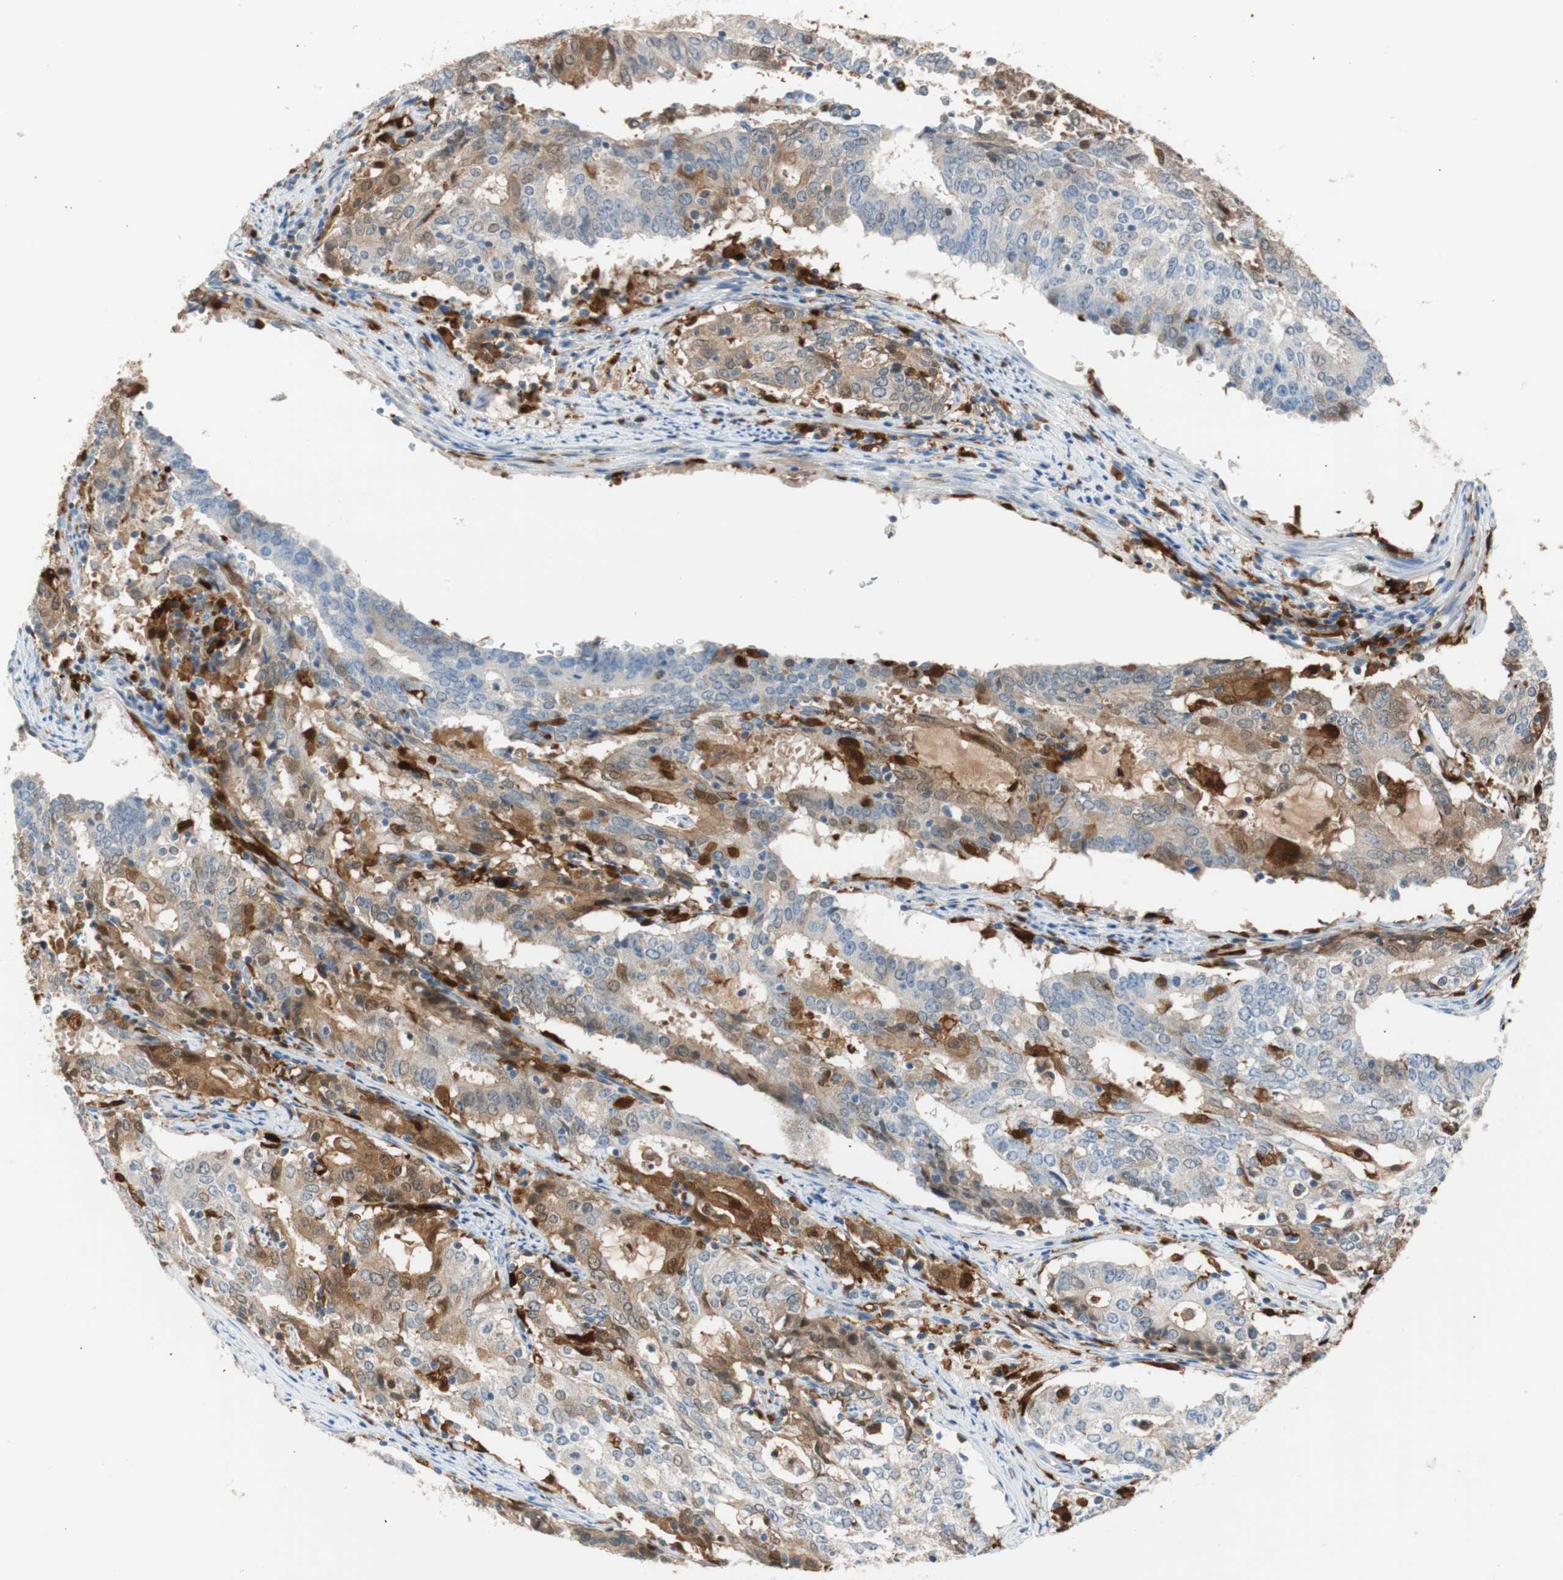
{"staining": {"intensity": "moderate", "quantity": "25%-75%", "location": "cytoplasmic/membranous,nuclear"}, "tissue": "cervical cancer", "cell_type": "Tumor cells", "image_type": "cancer", "snomed": [{"axis": "morphology", "description": "Adenocarcinoma, NOS"}, {"axis": "topography", "description": "Cervix"}], "caption": "This photomicrograph reveals cervical cancer stained with IHC to label a protein in brown. The cytoplasmic/membranous and nuclear of tumor cells show moderate positivity for the protein. Nuclei are counter-stained blue.", "gene": "IL18", "patient": {"sex": "female", "age": 44}}